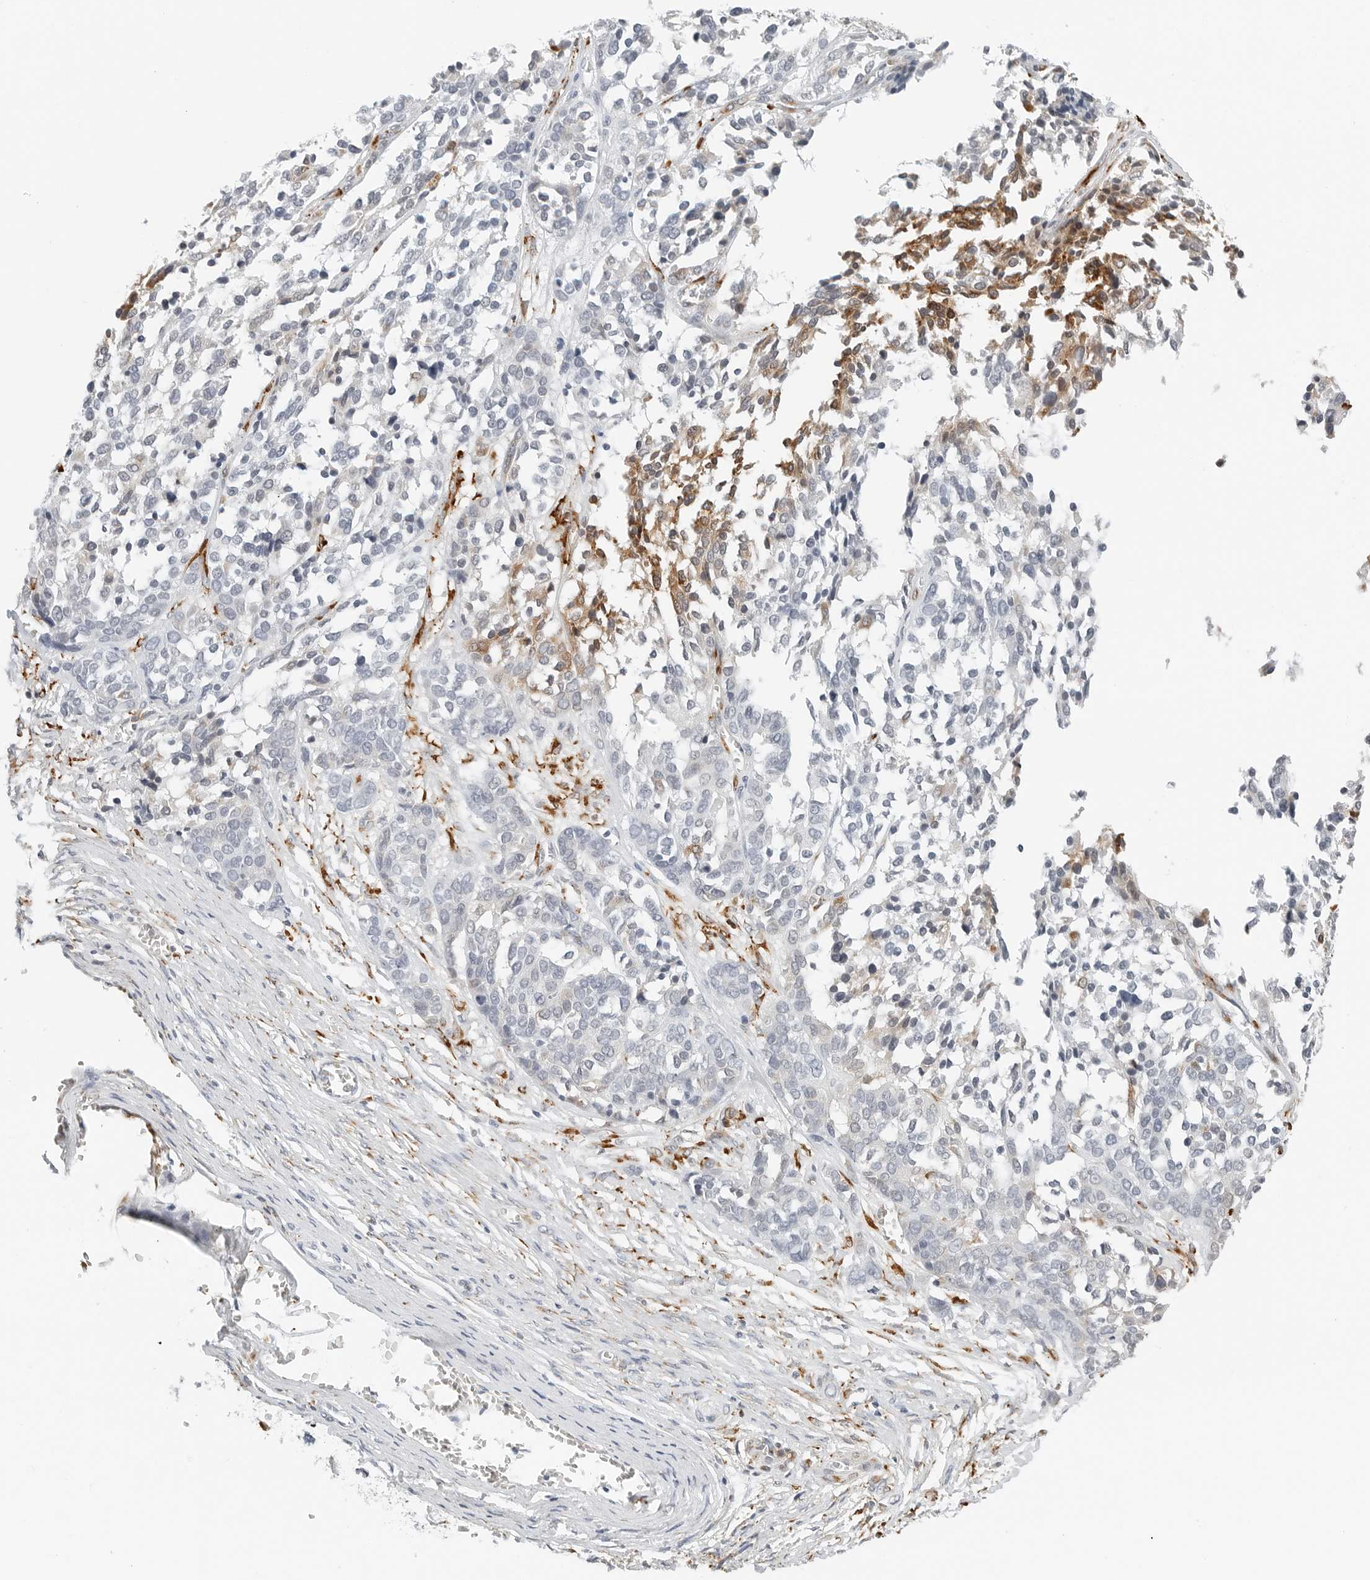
{"staining": {"intensity": "moderate", "quantity": "<25%", "location": "cytoplasmic/membranous"}, "tissue": "ovarian cancer", "cell_type": "Tumor cells", "image_type": "cancer", "snomed": [{"axis": "morphology", "description": "Cystadenocarcinoma, serous, NOS"}, {"axis": "topography", "description": "Ovary"}], "caption": "Ovarian serous cystadenocarcinoma was stained to show a protein in brown. There is low levels of moderate cytoplasmic/membranous expression in approximately <25% of tumor cells.", "gene": "P4HA2", "patient": {"sex": "female", "age": 44}}